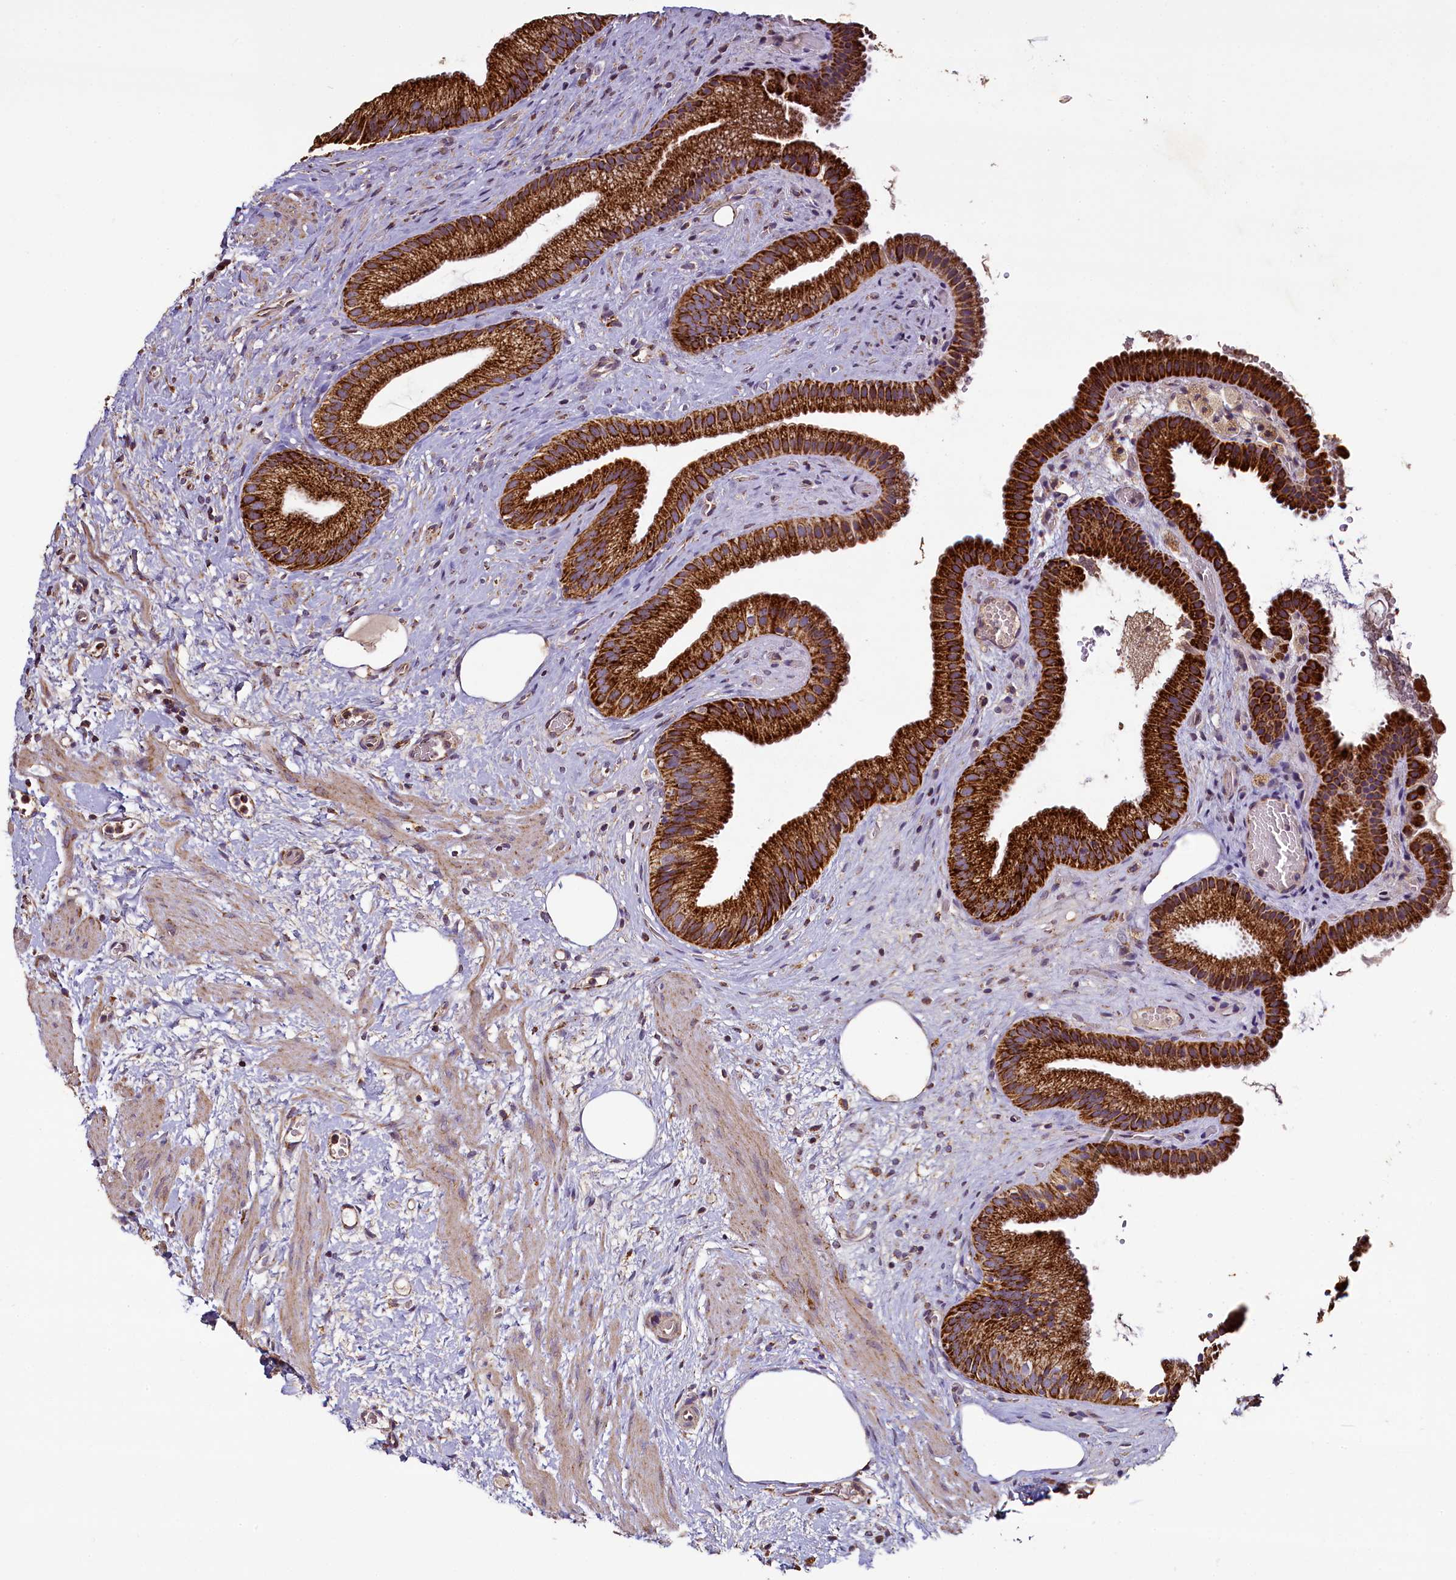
{"staining": {"intensity": "strong", "quantity": ">75%", "location": "cytoplasmic/membranous"}, "tissue": "gallbladder", "cell_type": "Glandular cells", "image_type": "normal", "snomed": [{"axis": "morphology", "description": "Normal tissue, NOS"}, {"axis": "morphology", "description": "Inflammation, NOS"}, {"axis": "topography", "description": "Gallbladder"}], "caption": "Human gallbladder stained for a protein (brown) reveals strong cytoplasmic/membranous positive positivity in about >75% of glandular cells.", "gene": "COQ9", "patient": {"sex": "male", "age": 51}}